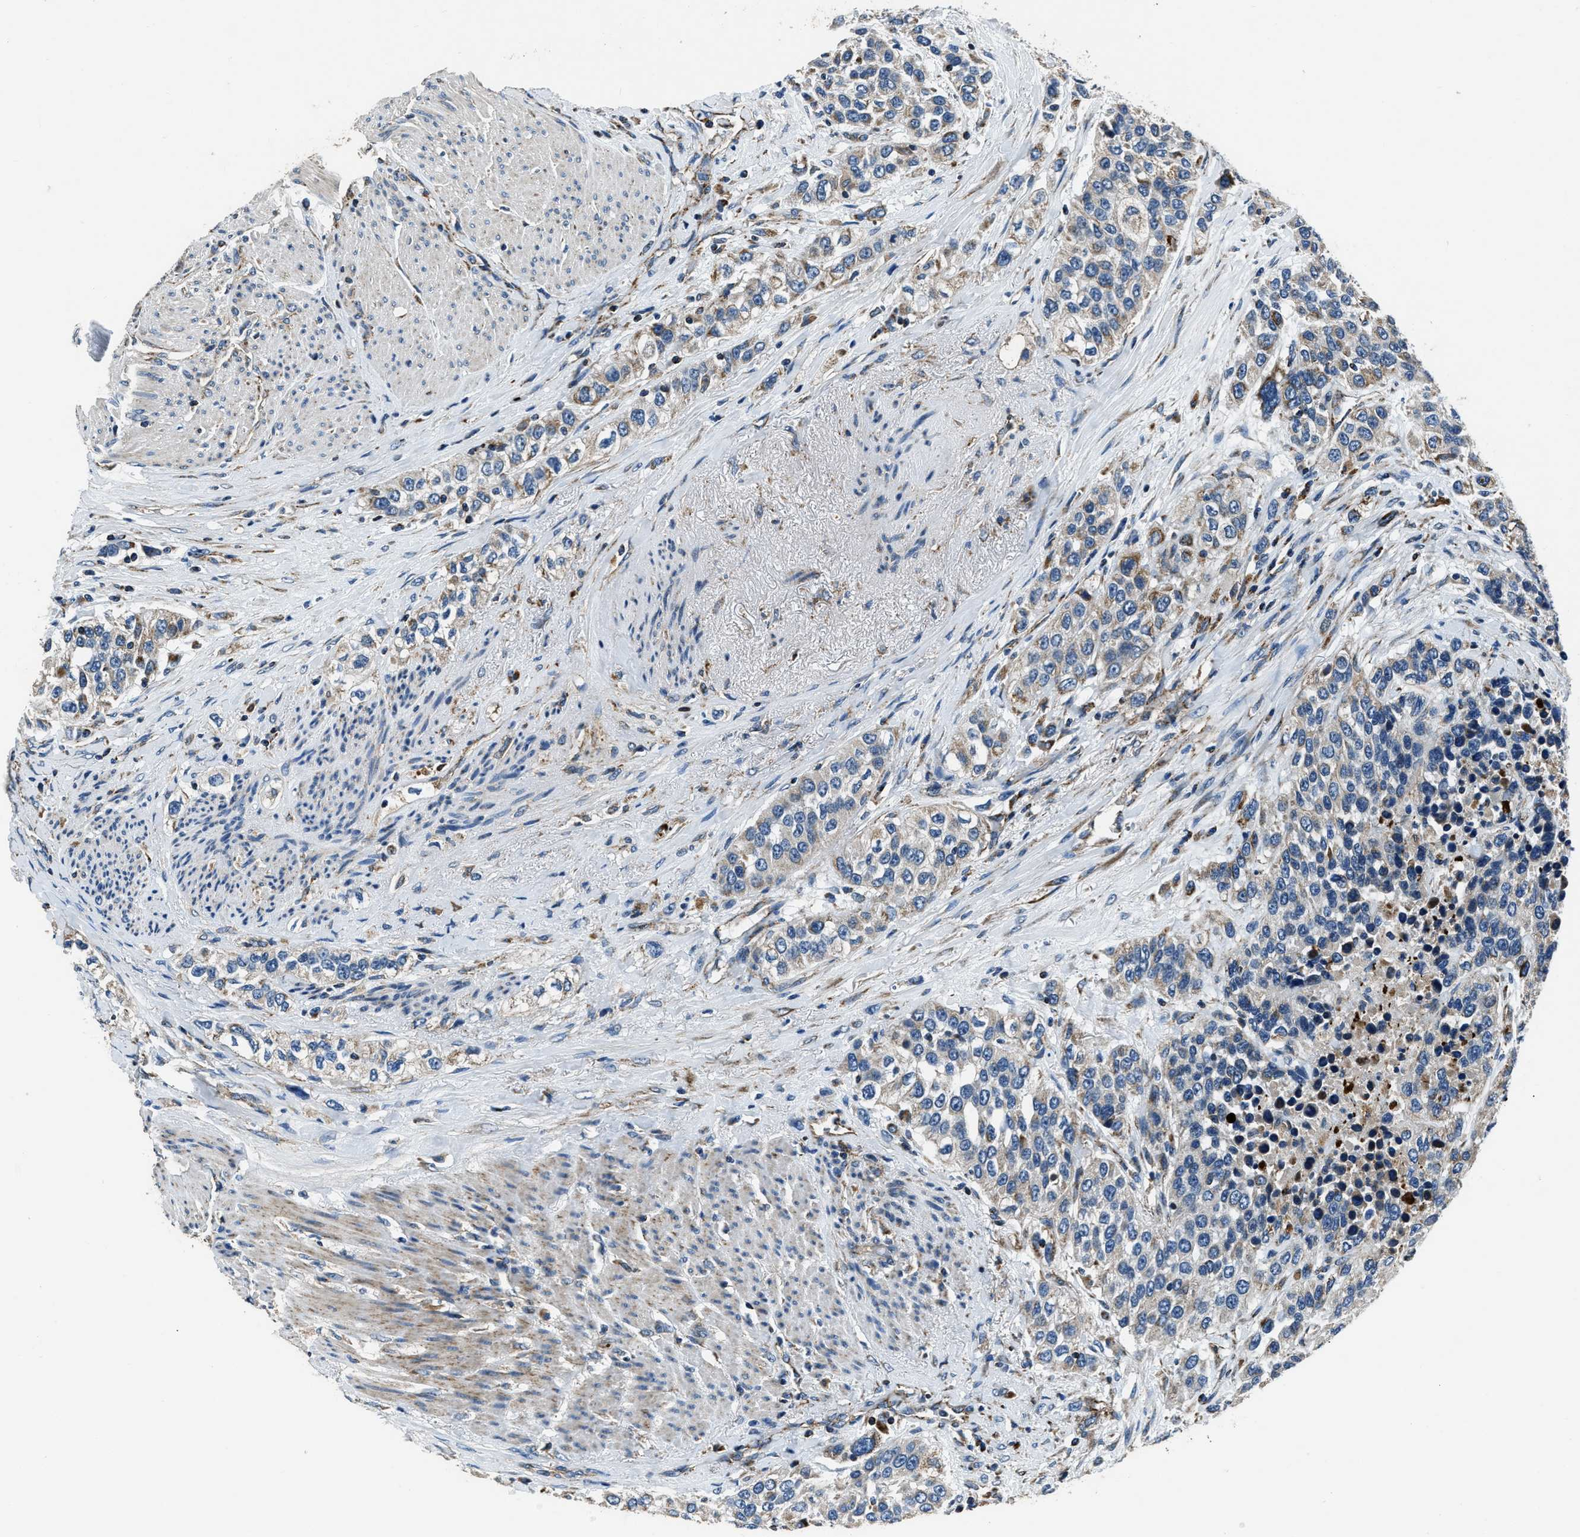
{"staining": {"intensity": "weak", "quantity": "<25%", "location": "cytoplasmic/membranous"}, "tissue": "urothelial cancer", "cell_type": "Tumor cells", "image_type": "cancer", "snomed": [{"axis": "morphology", "description": "Urothelial carcinoma, High grade"}, {"axis": "topography", "description": "Urinary bladder"}], "caption": "The image demonstrates no significant expression in tumor cells of high-grade urothelial carcinoma. Brightfield microscopy of immunohistochemistry (IHC) stained with DAB (3,3'-diaminobenzidine) (brown) and hematoxylin (blue), captured at high magnification.", "gene": "OGDH", "patient": {"sex": "female", "age": 80}}